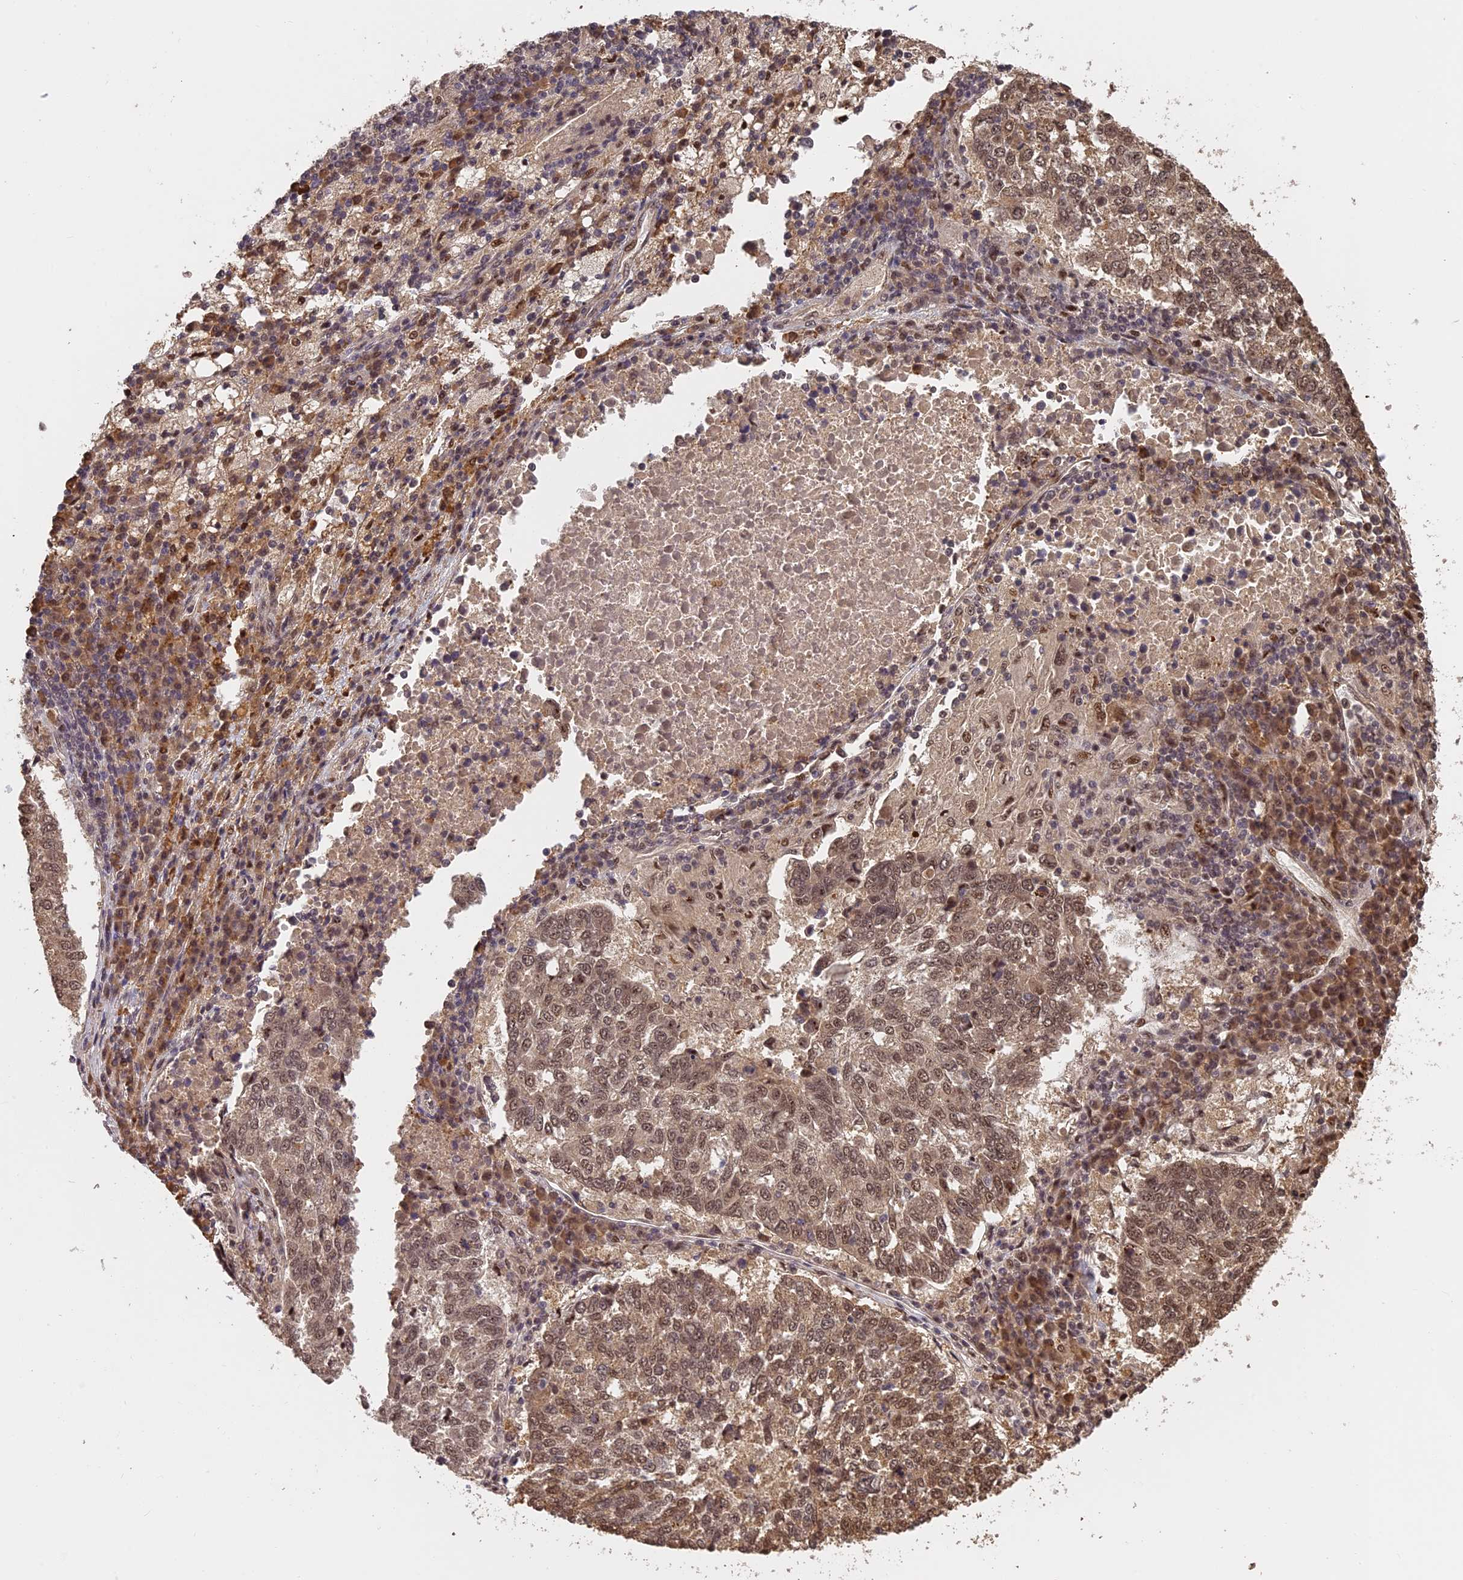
{"staining": {"intensity": "moderate", "quantity": ">75%", "location": "cytoplasmic/membranous,nuclear"}, "tissue": "lung cancer", "cell_type": "Tumor cells", "image_type": "cancer", "snomed": [{"axis": "morphology", "description": "Squamous cell carcinoma, NOS"}, {"axis": "topography", "description": "Lung"}], "caption": "Brown immunohistochemical staining in human lung cancer reveals moderate cytoplasmic/membranous and nuclear staining in about >75% of tumor cells.", "gene": "OSBPL1A", "patient": {"sex": "male", "age": 73}}